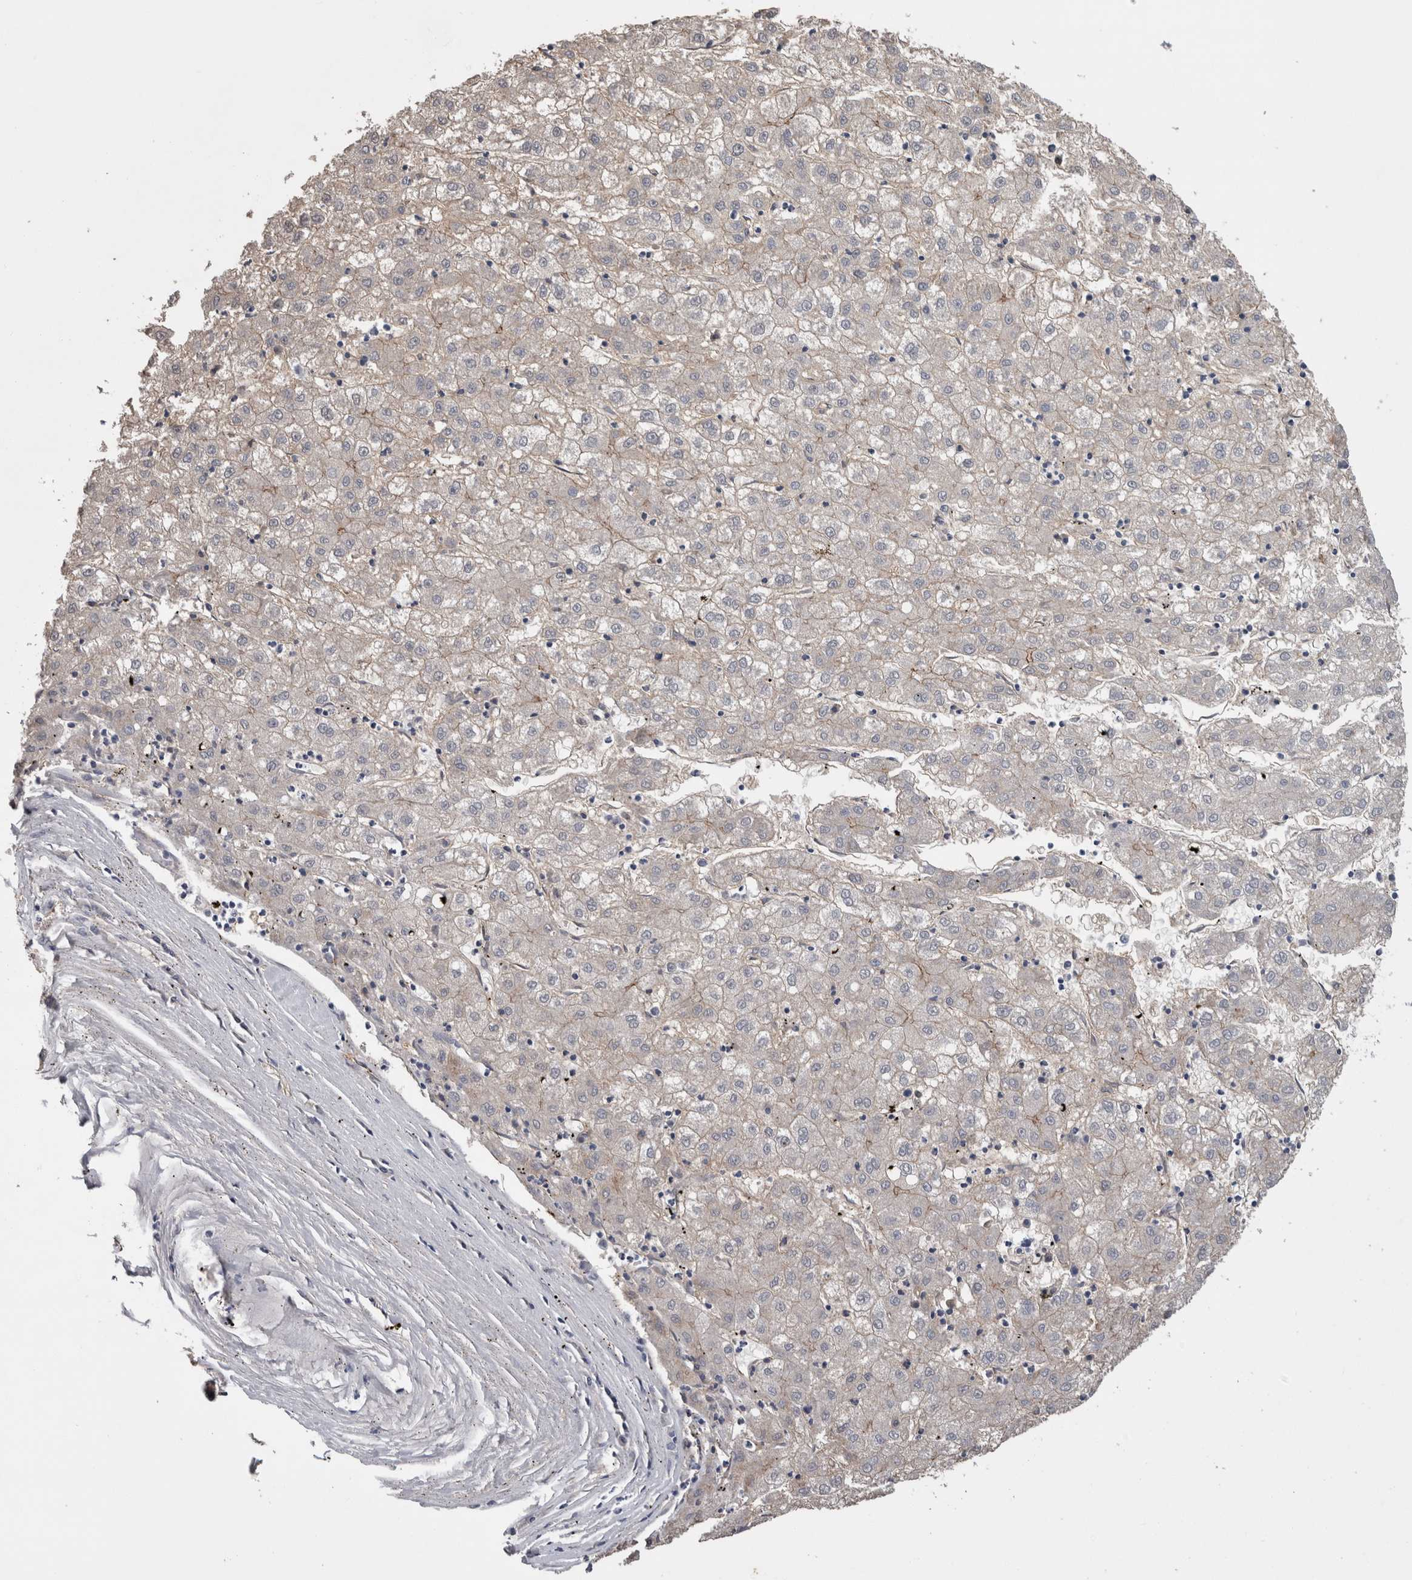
{"staining": {"intensity": "moderate", "quantity": "<25%", "location": "cytoplasmic/membranous"}, "tissue": "liver cancer", "cell_type": "Tumor cells", "image_type": "cancer", "snomed": [{"axis": "morphology", "description": "Carcinoma, Hepatocellular, NOS"}, {"axis": "topography", "description": "Liver"}], "caption": "Tumor cells display low levels of moderate cytoplasmic/membranous positivity in about <25% of cells in human liver cancer.", "gene": "NECTIN2", "patient": {"sex": "male", "age": 72}}